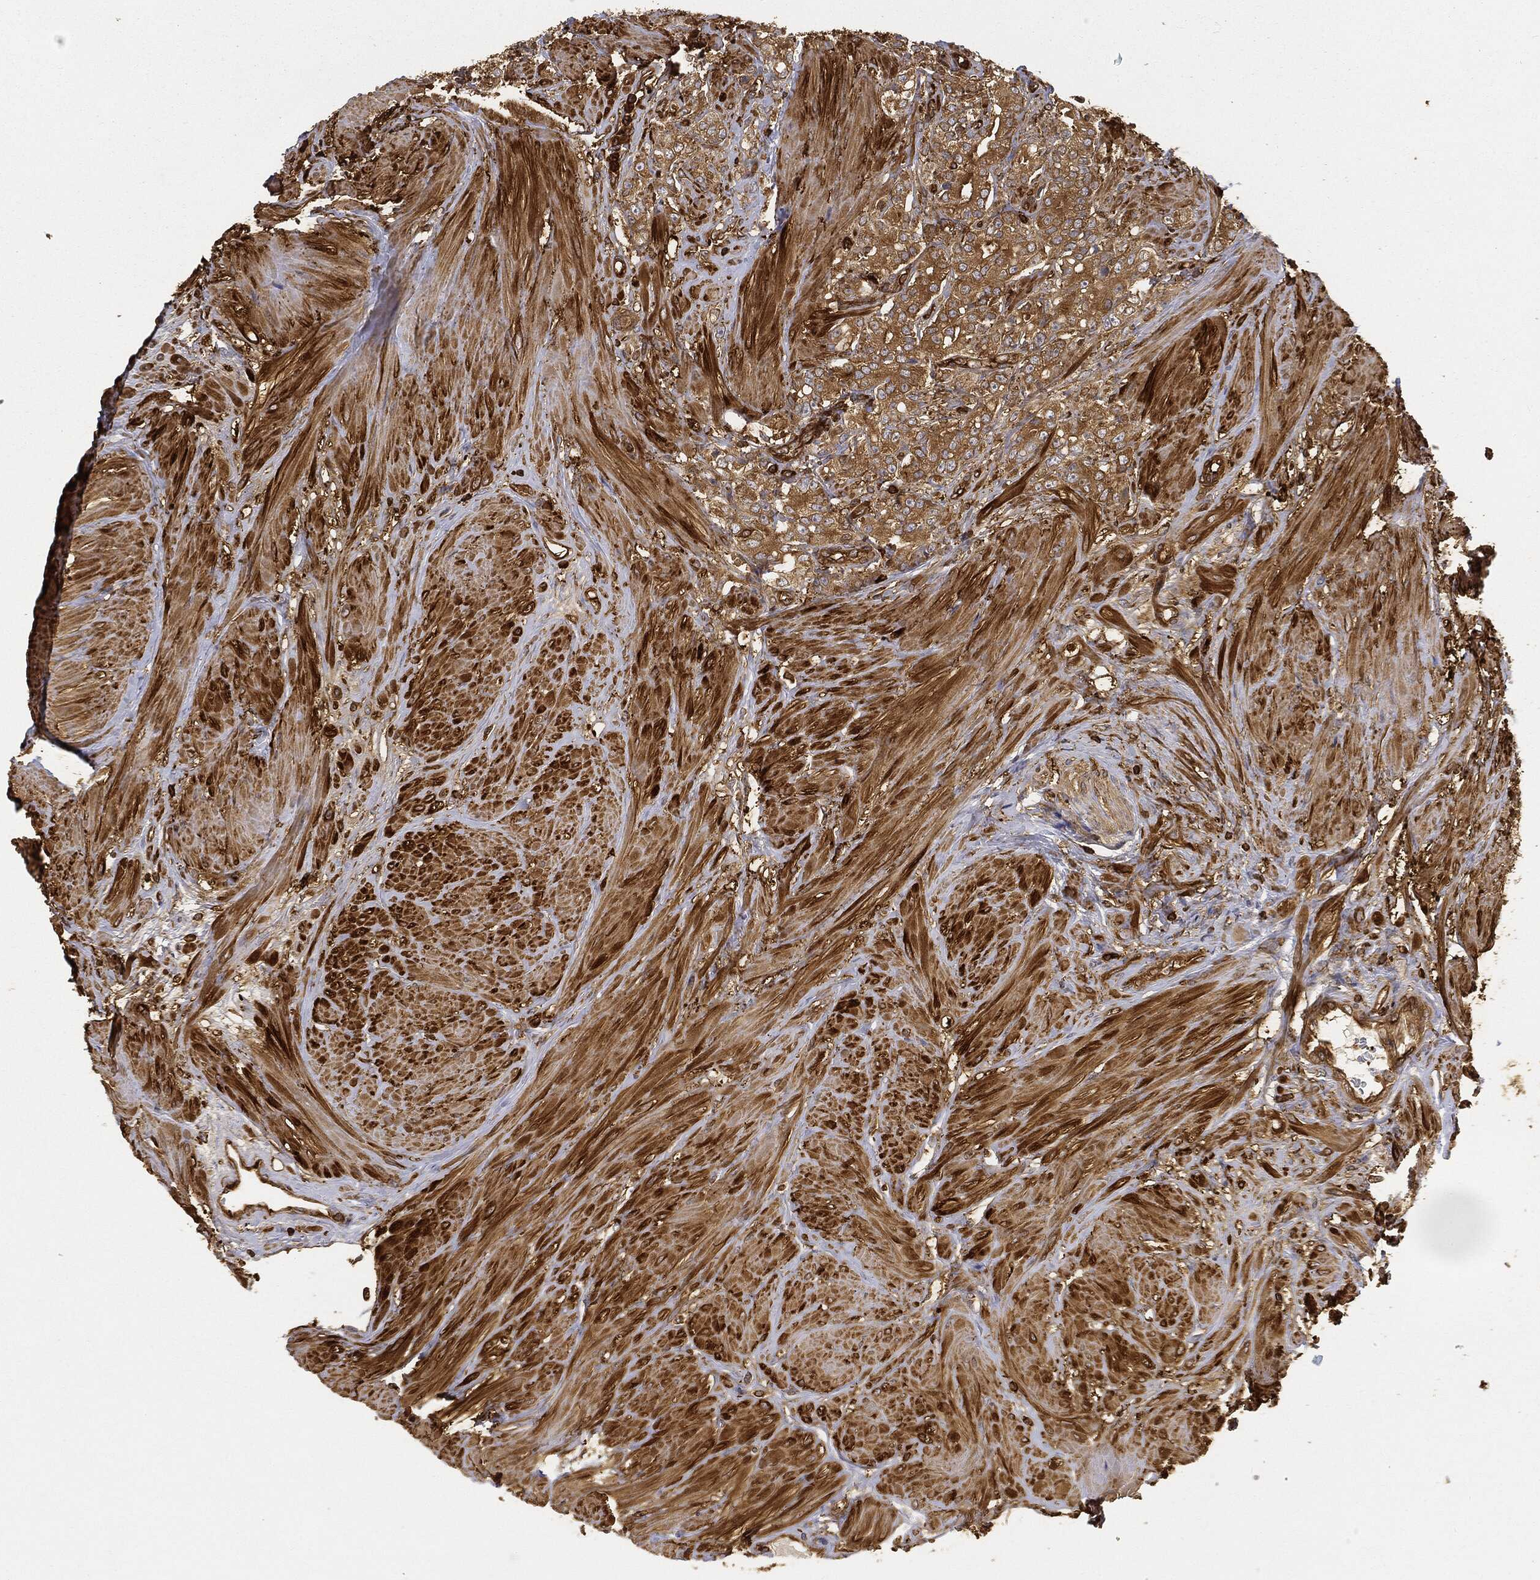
{"staining": {"intensity": "moderate", "quantity": ">75%", "location": "cytoplasmic/membranous"}, "tissue": "prostate cancer", "cell_type": "Tumor cells", "image_type": "cancer", "snomed": [{"axis": "morphology", "description": "Adenocarcinoma, NOS"}, {"axis": "topography", "description": "Prostate and seminal vesicle, NOS"}, {"axis": "topography", "description": "Prostate"}], "caption": "Prostate adenocarcinoma stained with a brown dye shows moderate cytoplasmic/membranous positive staining in approximately >75% of tumor cells.", "gene": "WDR1", "patient": {"sex": "male", "age": 67}}